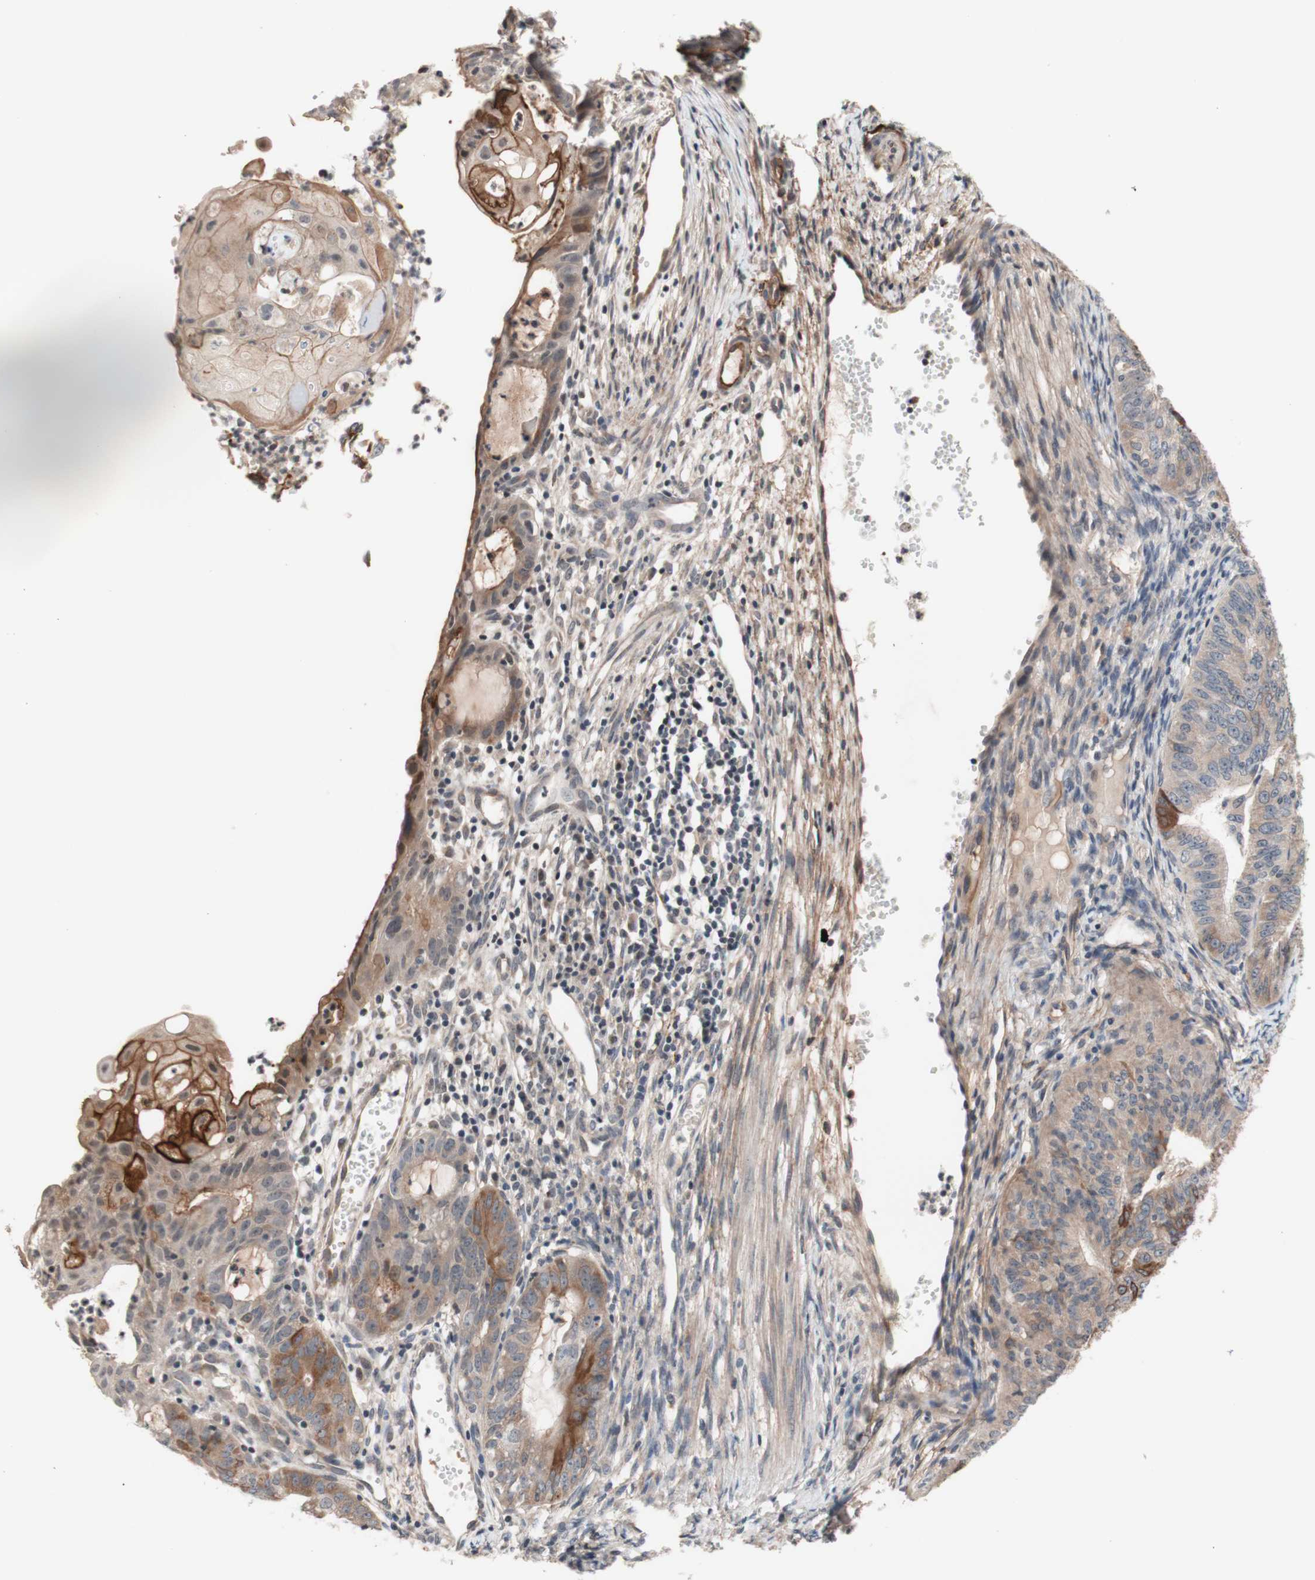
{"staining": {"intensity": "moderate", "quantity": "25%-75%", "location": "cytoplasmic/membranous"}, "tissue": "endometrial cancer", "cell_type": "Tumor cells", "image_type": "cancer", "snomed": [{"axis": "morphology", "description": "Adenocarcinoma, NOS"}, {"axis": "topography", "description": "Endometrium"}], "caption": "Adenocarcinoma (endometrial) tissue shows moderate cytoplasmic/membranous positivity in approximately 25%-75% of tumor cells, visualized by immunohistochemistry.", "gene": "CD55", "patient": {"sex": "female", "age": 32}}